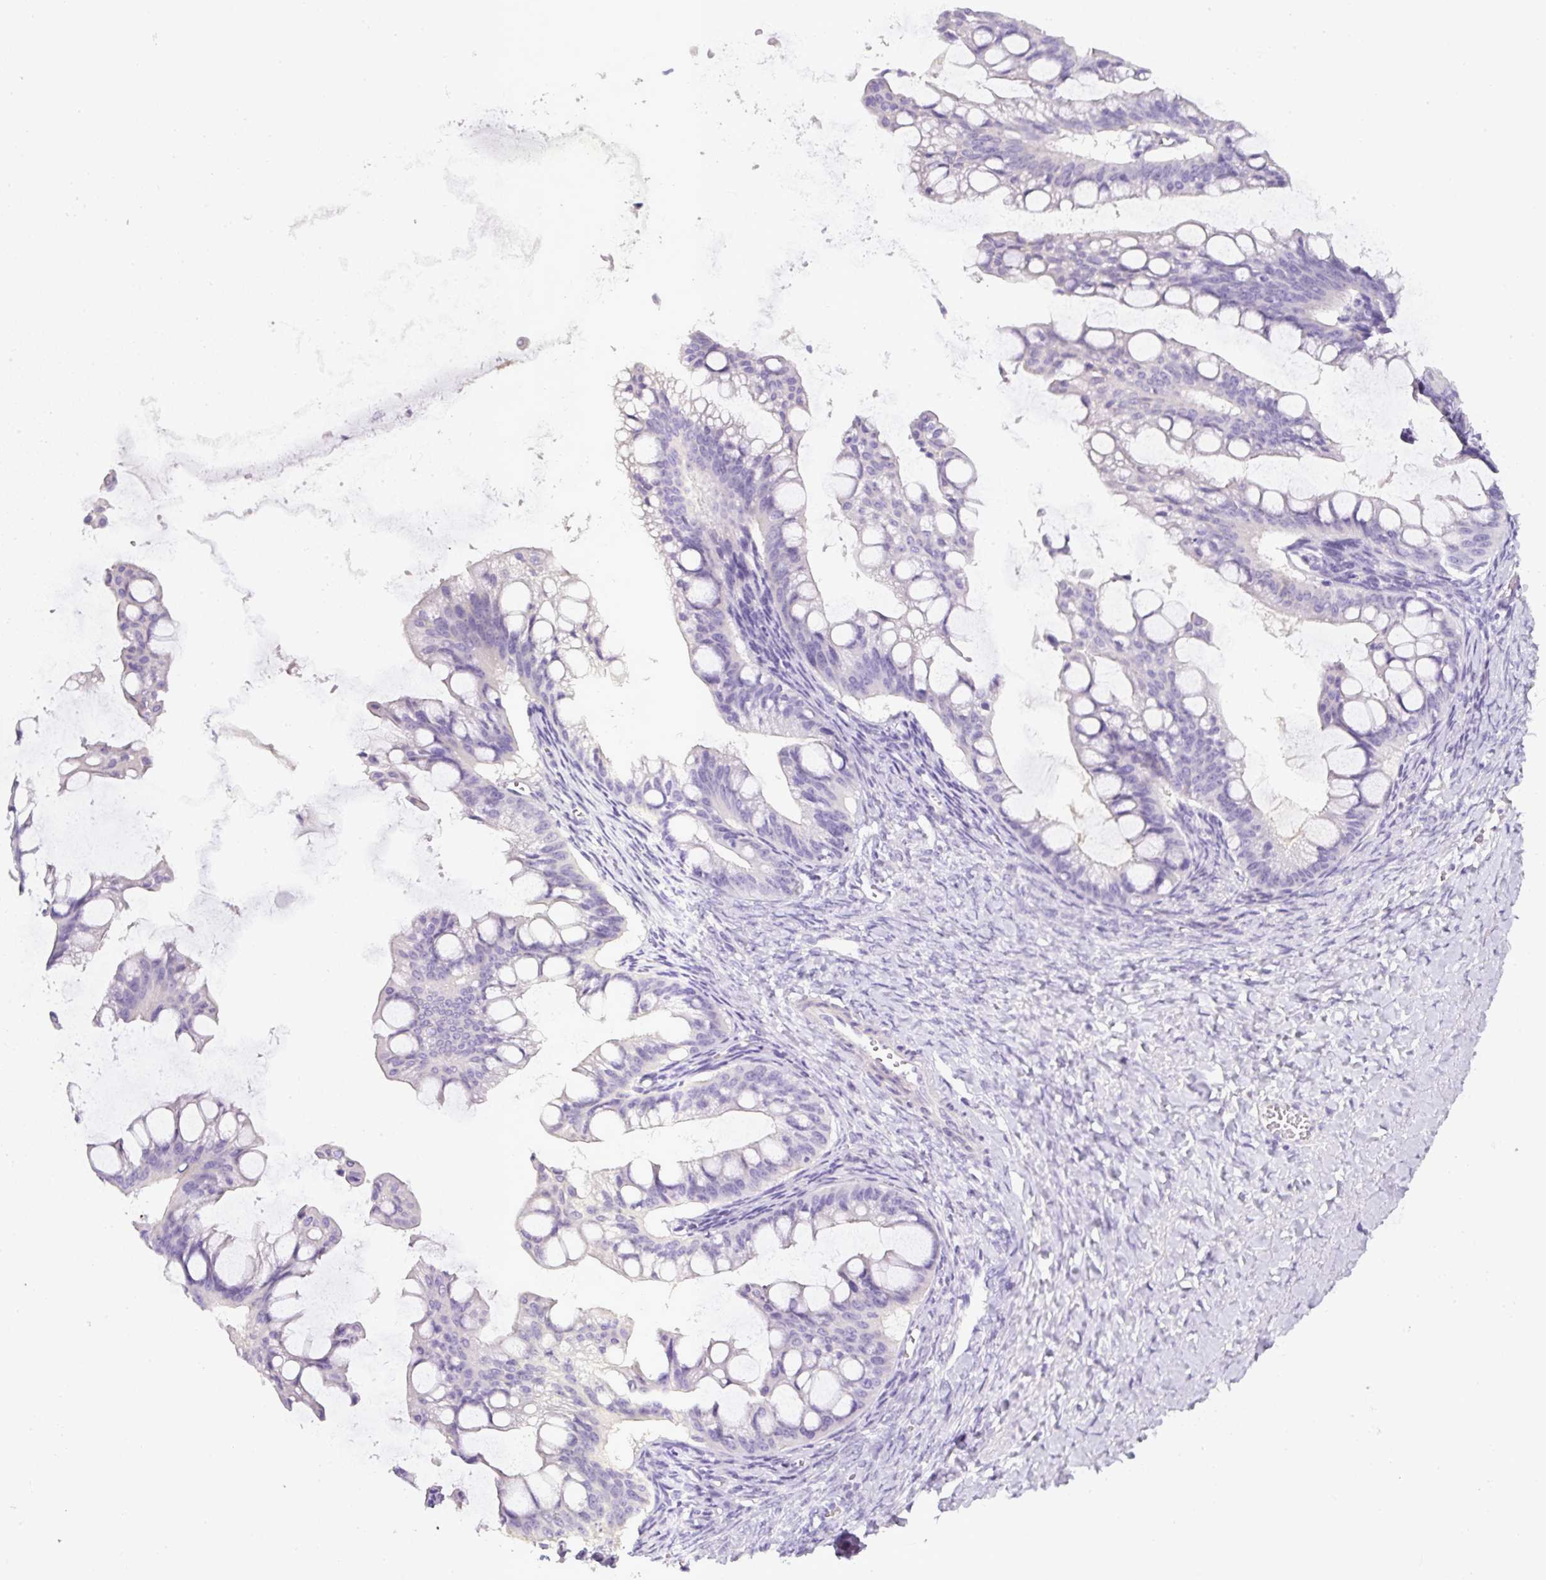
{"staining": {"intensity": "negative", "quantity": "none", "location": "none"}, "tissue": "ovarian cancer", "cell_type": "Tumor cells", "image_type": "cancer", "snomed": [{"axis": "morphology", "description": "Cystadenocarcinoma, mucinous, NOS"}, {"axis": "topography", "description": "Ovary"}], "caption": "Photomicrograph shows no protein expression in tumor cells of ovarian mucinous cystadenocarcinoma tissue.", "gene": "OR14A2", "patient": {"sex": "female", "age": 73}}